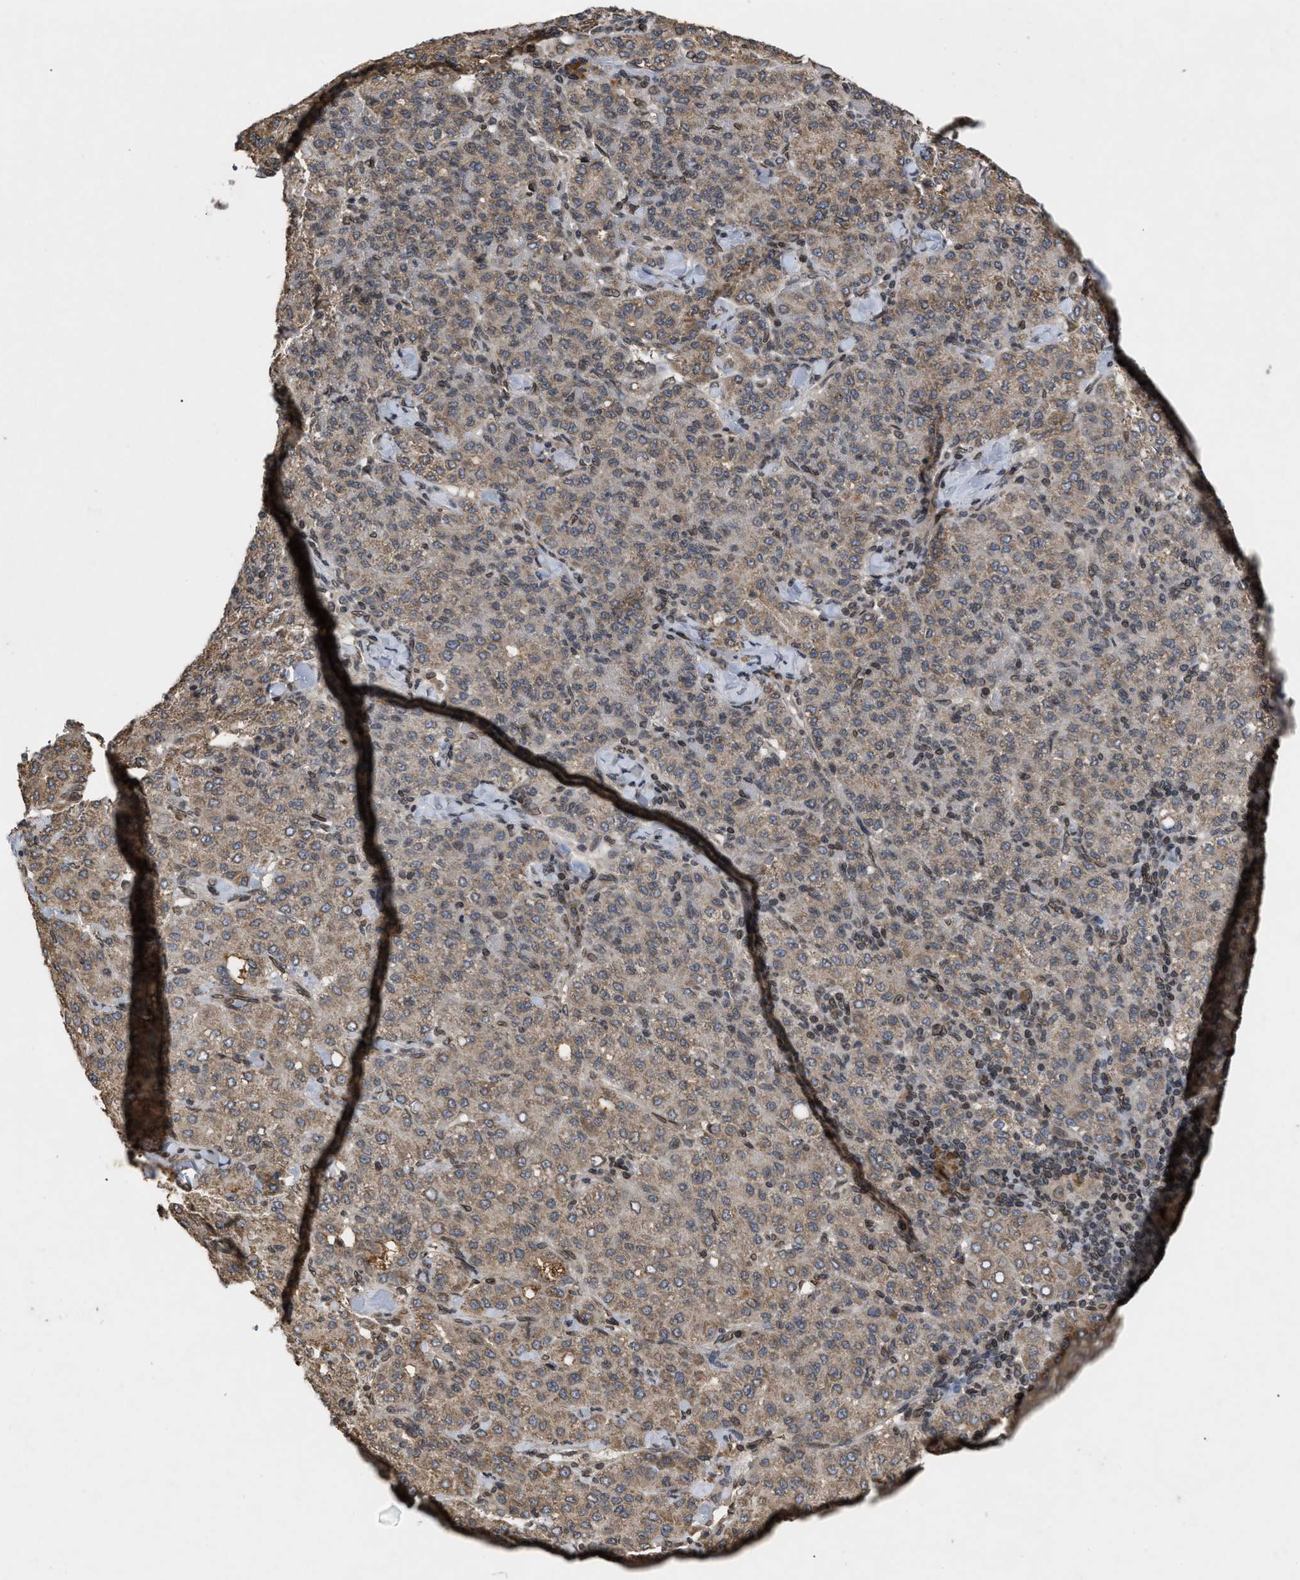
{"staining": {"intensity": "moderate", "quantity": ">75%", "location": "cytoplasmic/membranous"}, "tissue": "liver cancer", "cell_type": "Tumor cells", "image_type": "cancer", "snomed": [{"axis": "morphology", "description": "Carcinoma, Hepatocellular, NOS"}, {"axis": "topography", "description": "Liver"}], "caption": "This is a histology image of IHC staining of liver cancer (hepatocellular carcinoma), which shows moderate expression in the cytoplasmic/membranous of tumor cells.", "gene": "CRY1", "patient": {"sex": "male", "age": 65}}